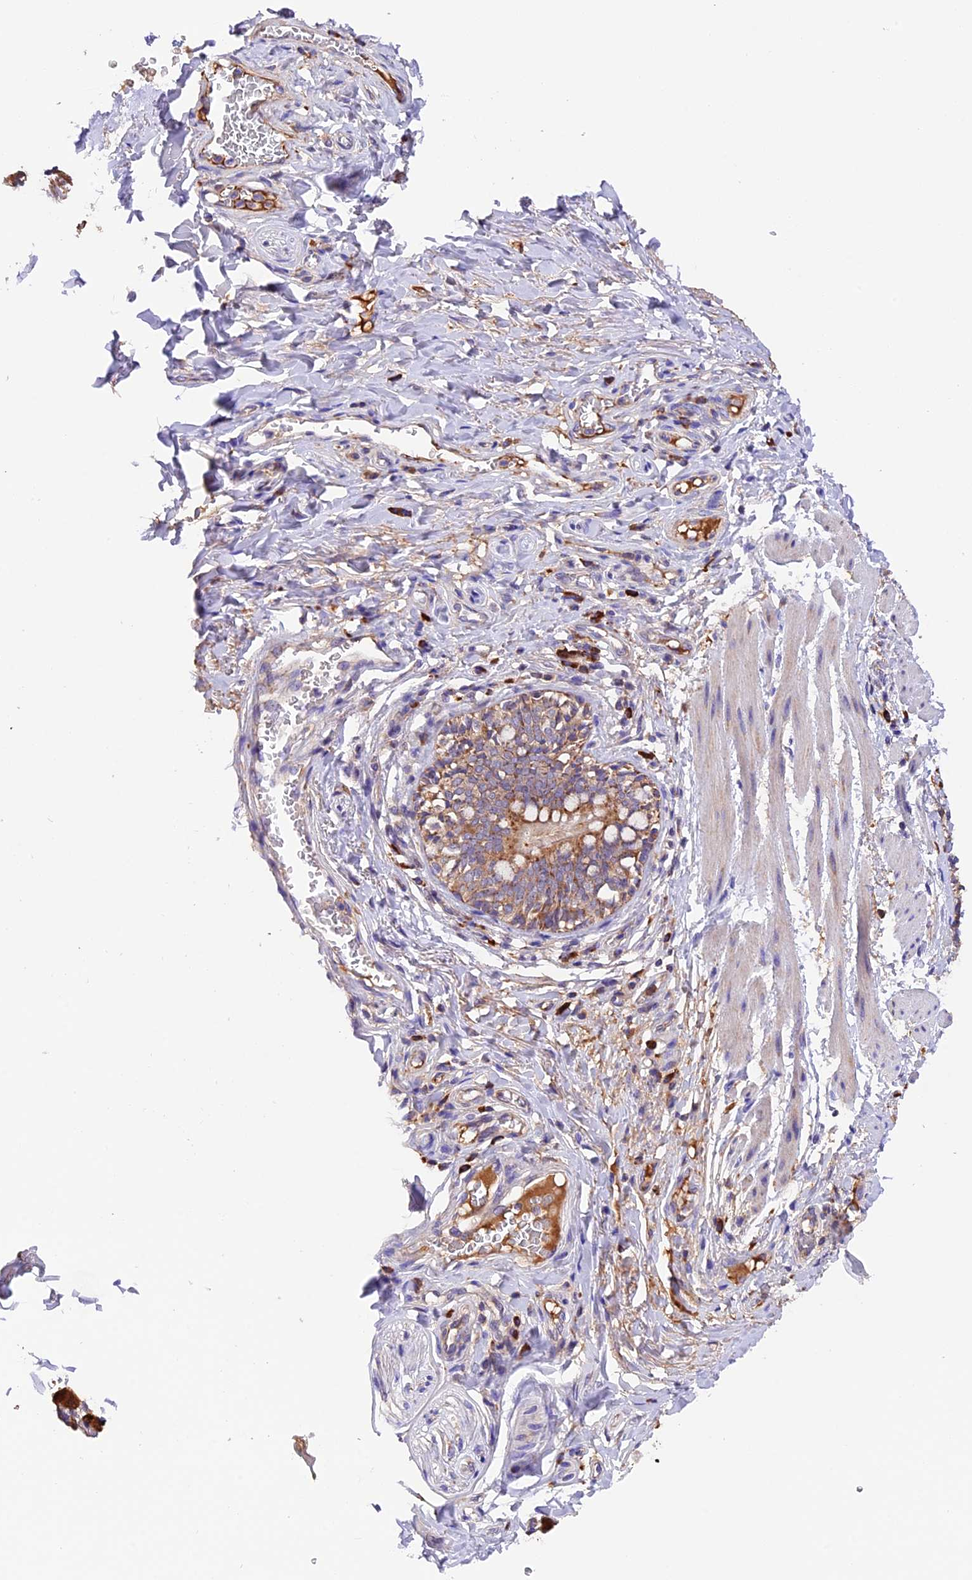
{"staining": {"intensity": "moderate", "quantity": ">75%", "location": "cytoplasmic/membranous"}, "tissue": "bronchus", "cell_type": "Respiratory epithelial cells", "image_type": "normal", "snomed": [{"axis": "morphology", "description": "Normal tissue, NOS"}, {"axis": "topography", "description": "Cartilage tissue"}, {"axis": "topography", "description": "Bronchus"}], "caption": "This micrograph displays IHC staining of normal bronchus, with medium moderate cytoplasmic/membranous expression in about >75% of respiratory epithelial cells.", "gene": "METTL22", "patient": {"sex": "female", "age": 36}}